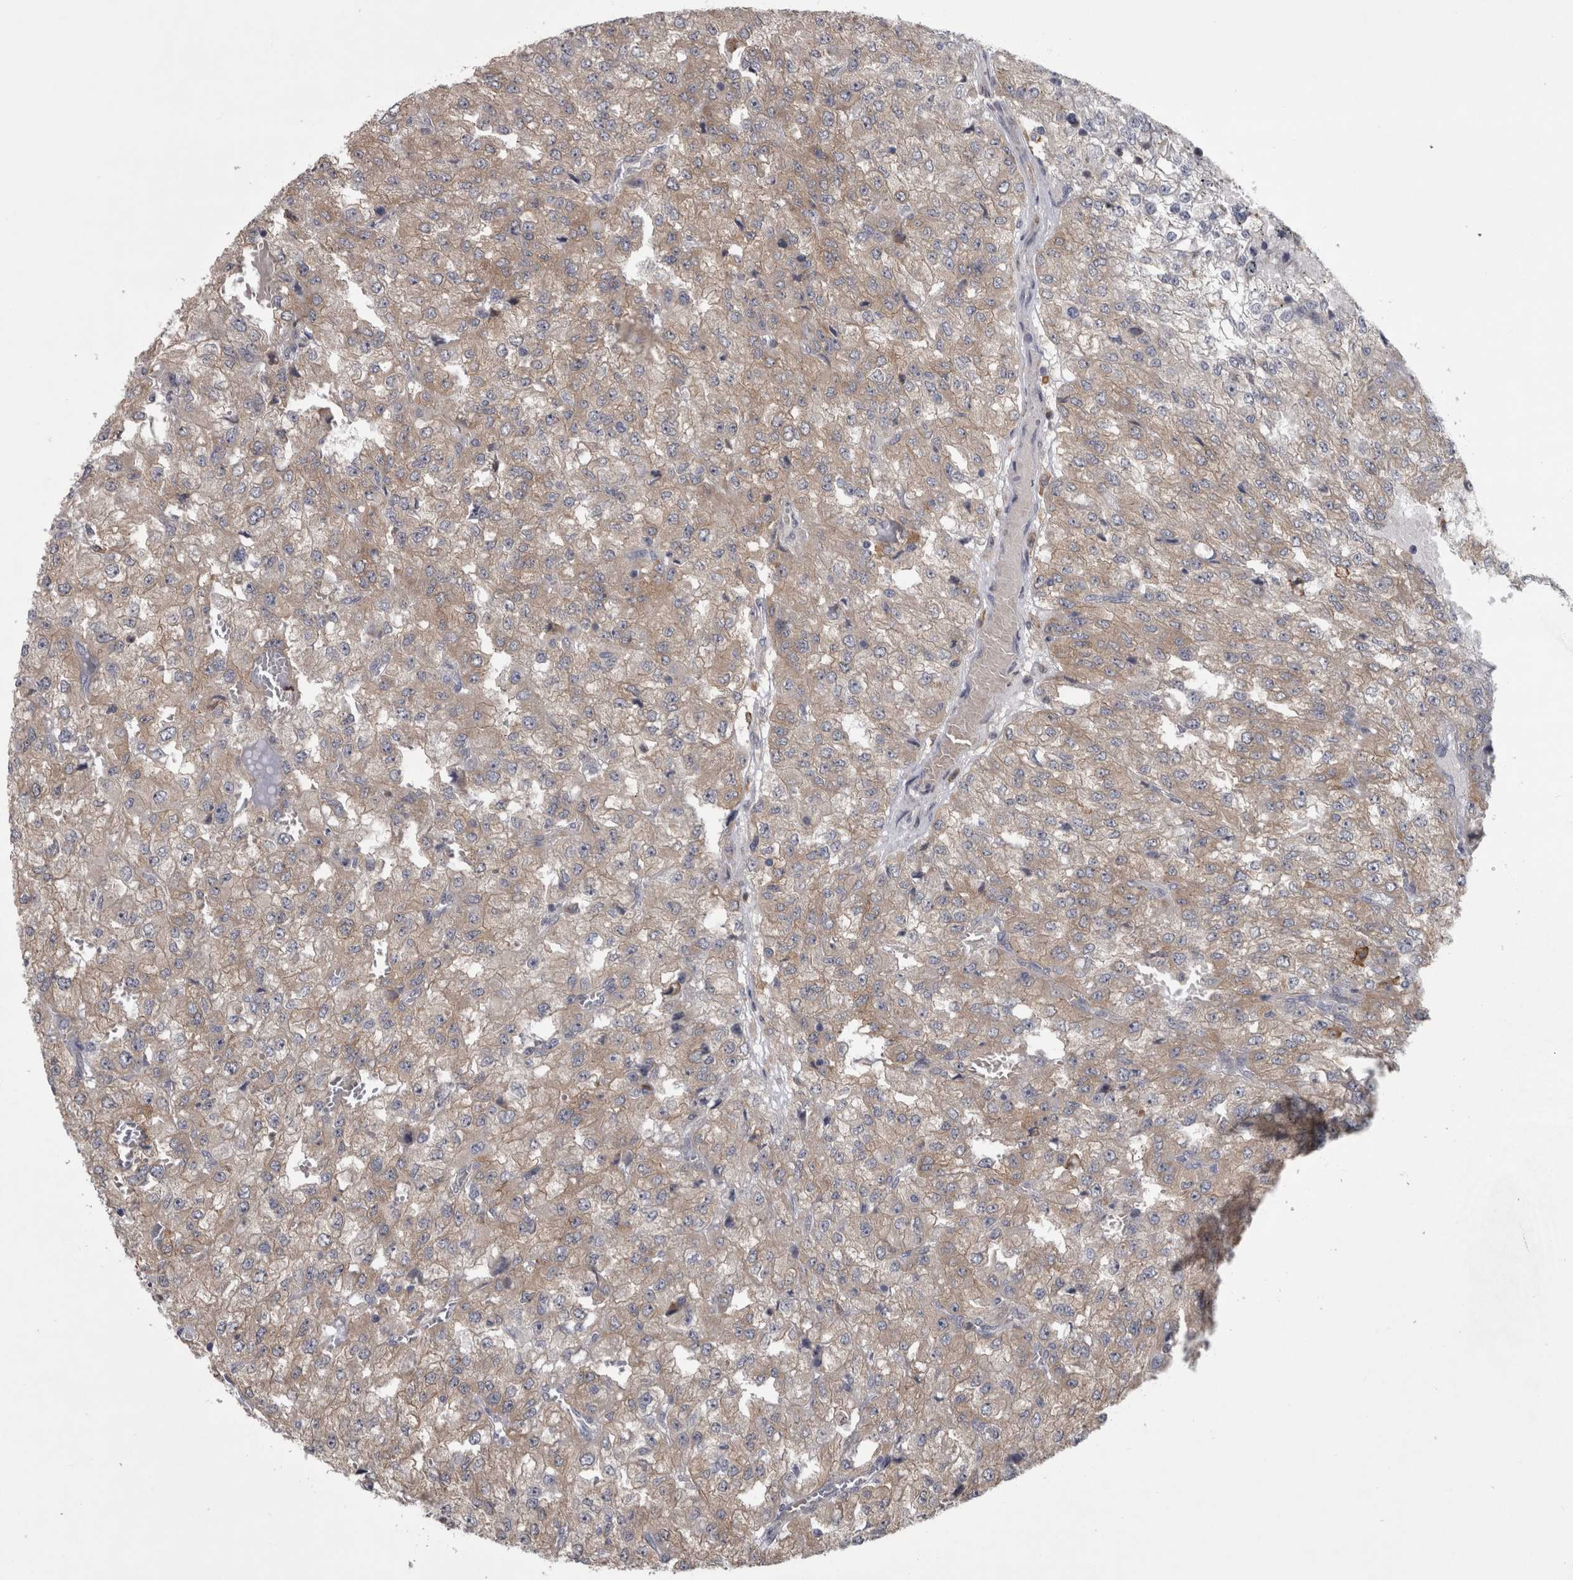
{"staining": {"intensity": "weak", "quantity": "25%-75%", "location": "cytoplasmic/membranous"}, "tissue": "renal cancer", "cell_type": "Tumor cells", "image_type": "cancer", "snomed": [{"axis": "morphology", "description": "Adenocarcinoma, NOS"}, {"axis": "topography", "description": "Kidney"}], "caption": "Renal adenocarcinoma tissue demonstrates weak cytoplasmic/membranous staining in approximately 25%-75% of tumor cells, visualized by immunohistochemistry.", "gene": "PRKCI", "patient": {"sex": "female", "age": 54}}